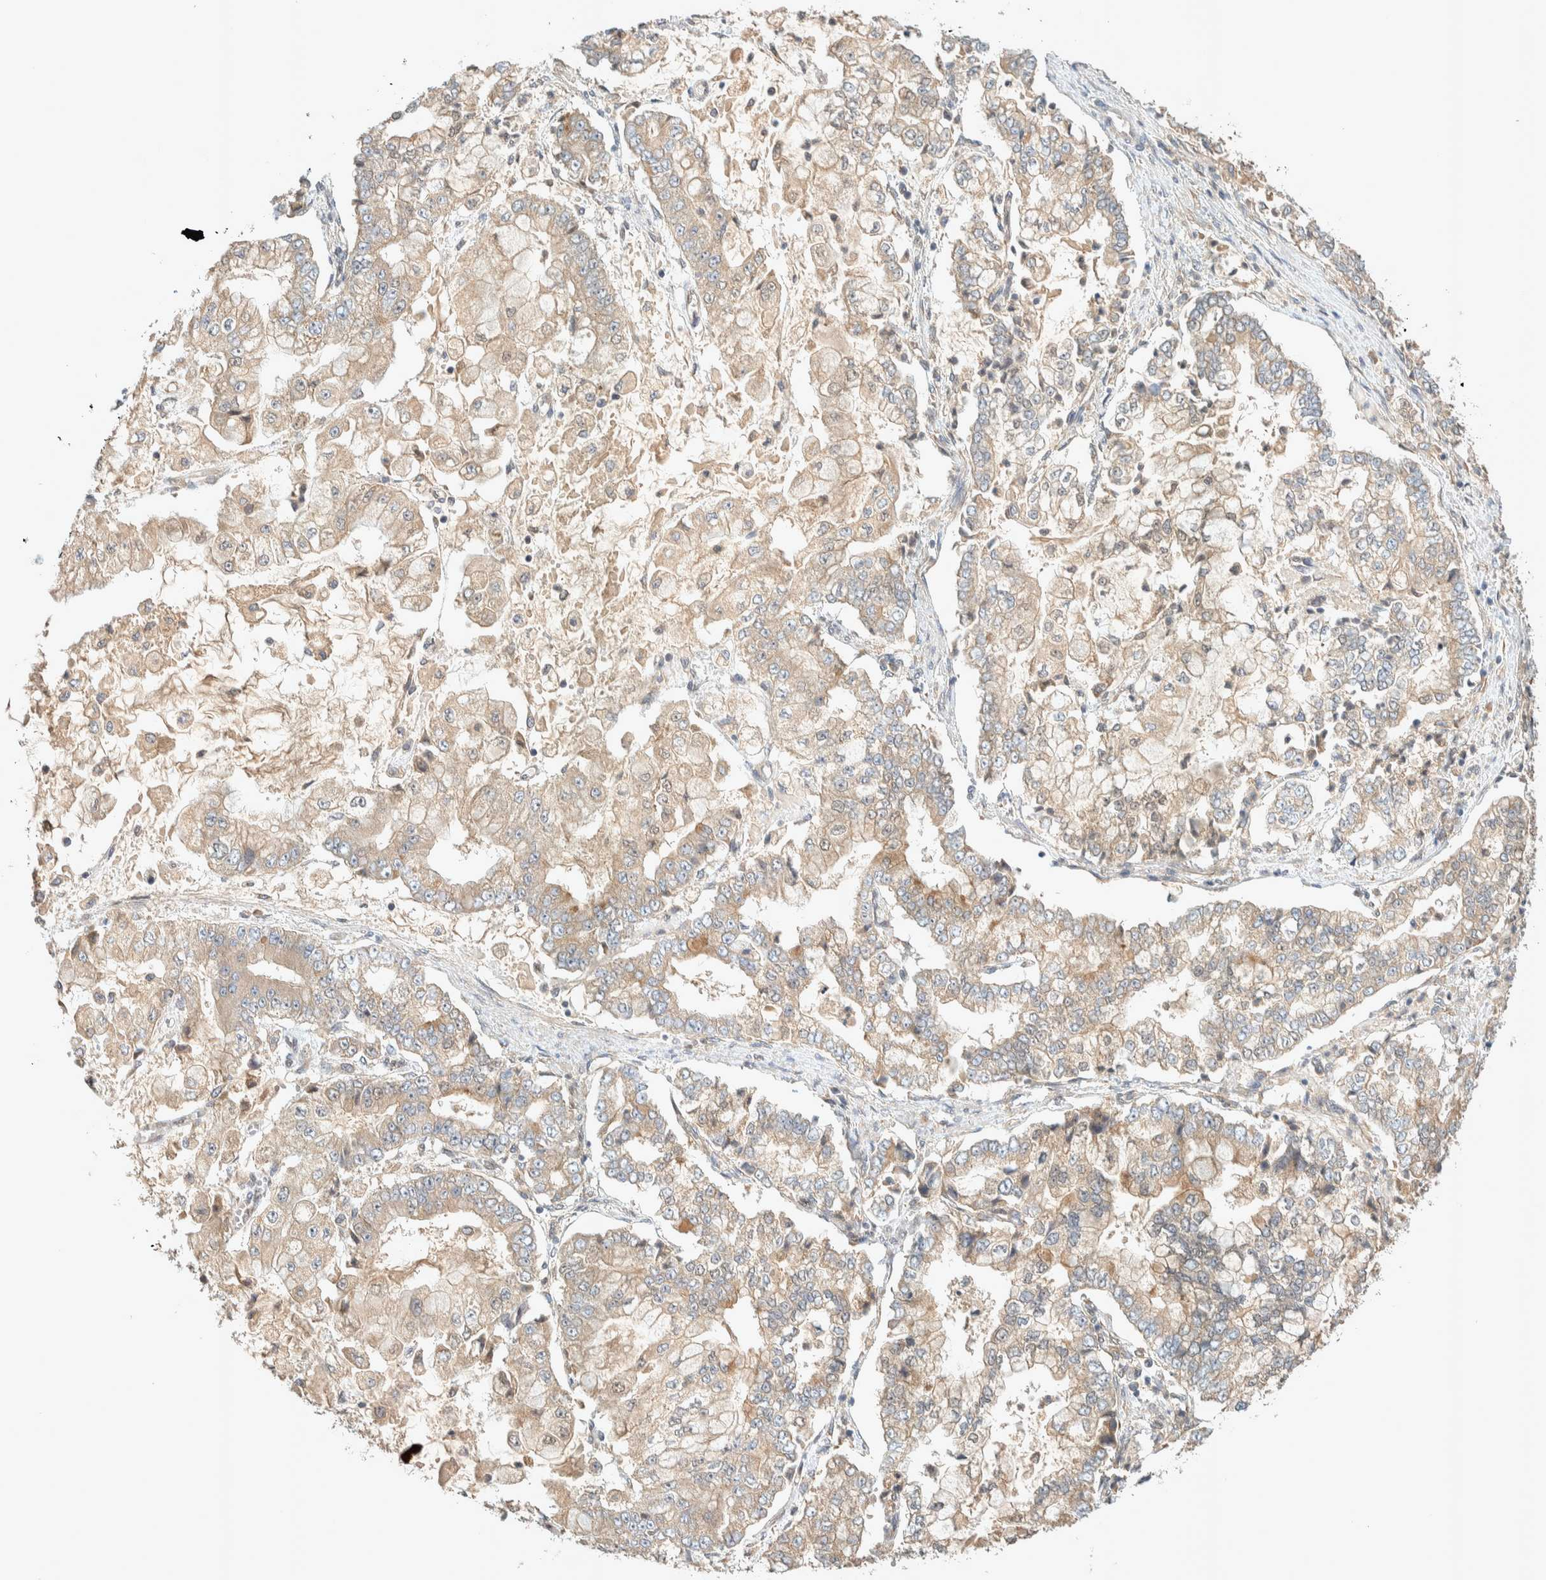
{"staining": {"intensity": "weak", "quantity": ">75%", "location": "cytoplasmic/membranous"}, "tissue": "stomach cancer", "cell_type": "Tumor cells", "image_type": "cancer", "snomed": [{"axis": "morphology", "description": "Adenocarcinoma, NOS"}, {"axis": "topography", "description": "Stomach"}], "caption": "The photomicrograph demonstrates a brown stain indicating the presence of a protein in the cytoplasmic/membranous of tumor cells in stomach cancer (adenocarcinoma).", "gene": "PXK", "patient": {"sex": "male", "age": 76}}